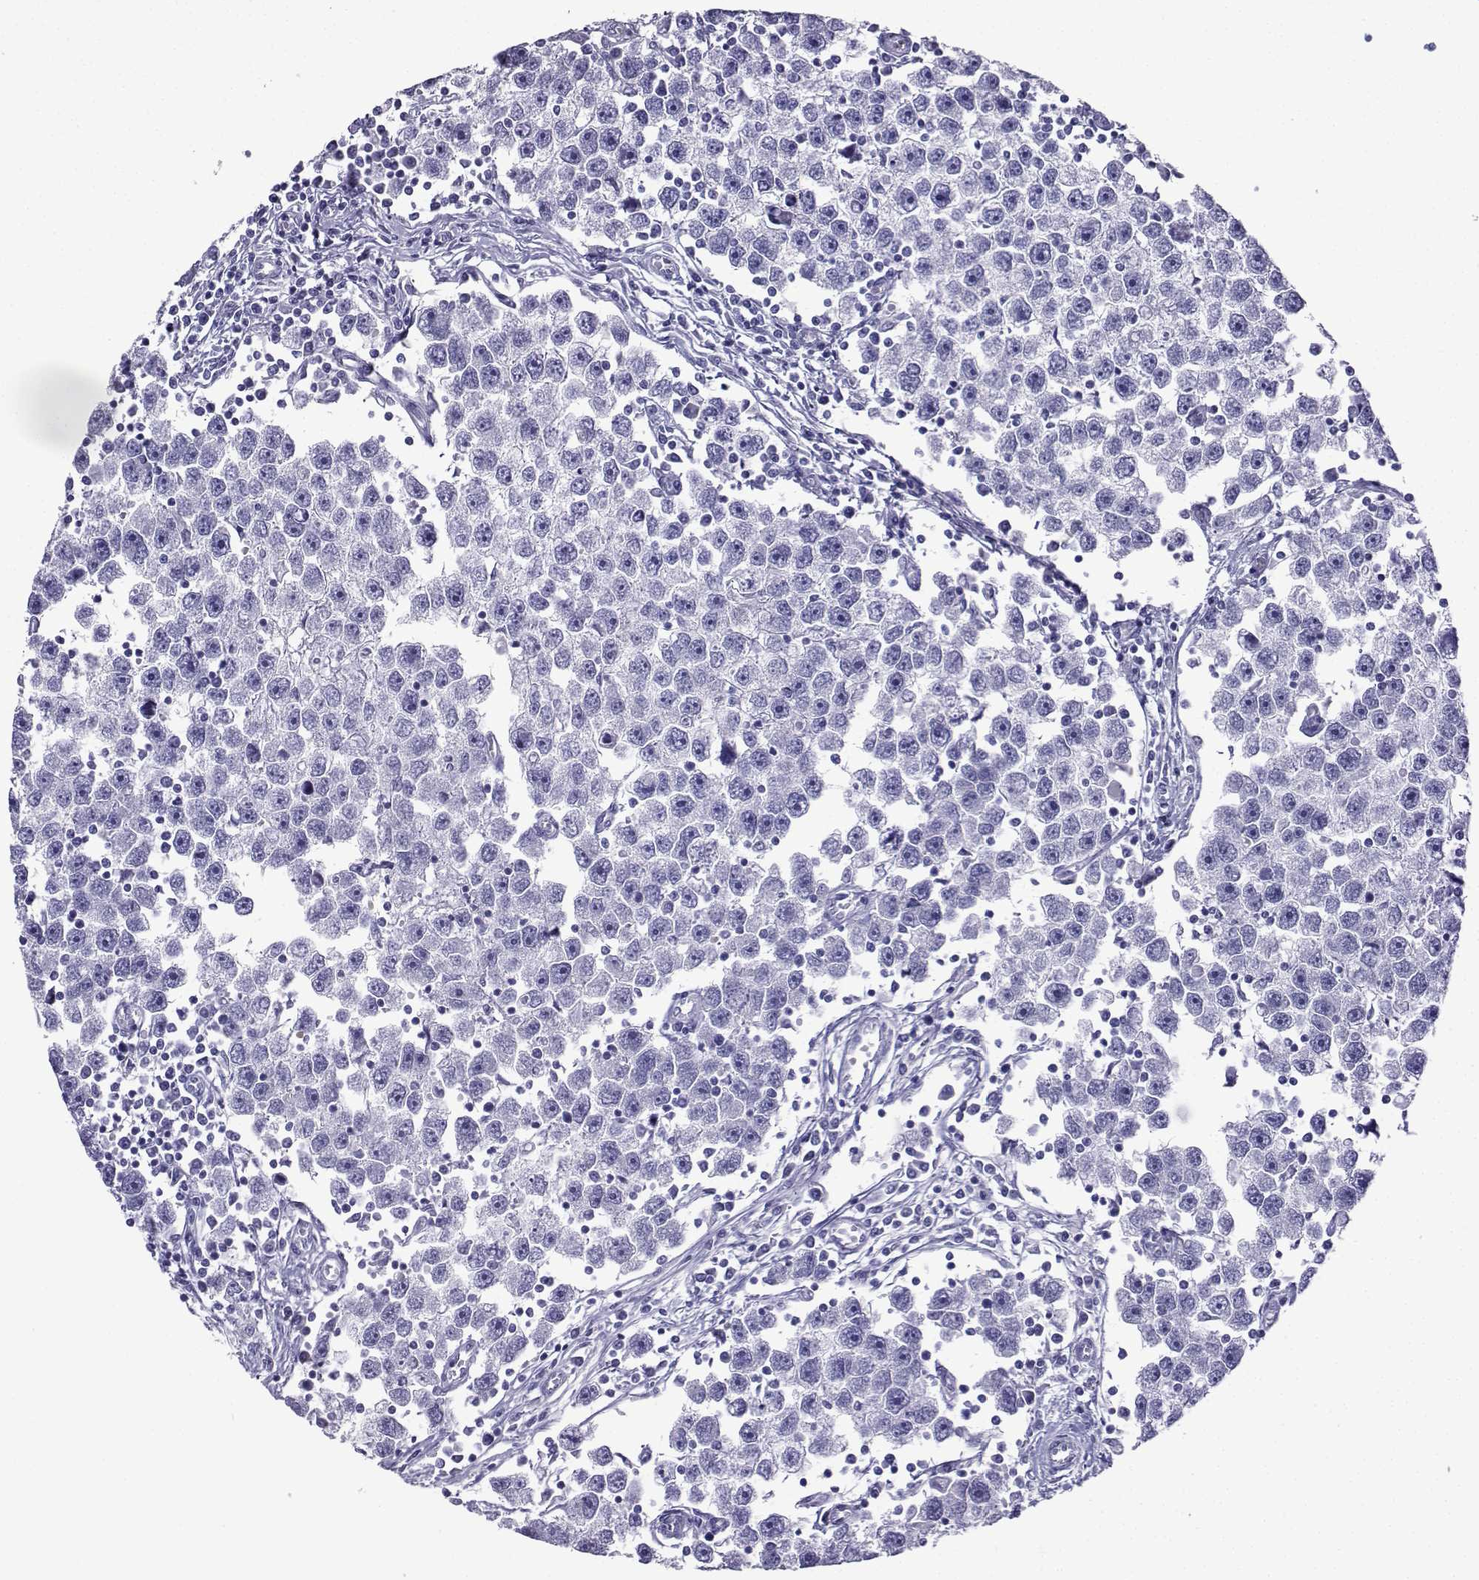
{"staining": {"intensity": "negative", "quantity": "none", "location": "none"}, "tissue": "testis cancer", "cell_type": "Tumor cells", "image_type": "cancer", "snomed": [{"axis": "morphology", "description": "Seminoma, NOS"}, {"axis": "topography", "description": "Testis"}], "caption": "This is a image of immunohistochemistry staining of testis cancer, which shows no staining in tumor cells.", "gene": "CD109", "patient": {"sex": "male", "age": 30}}